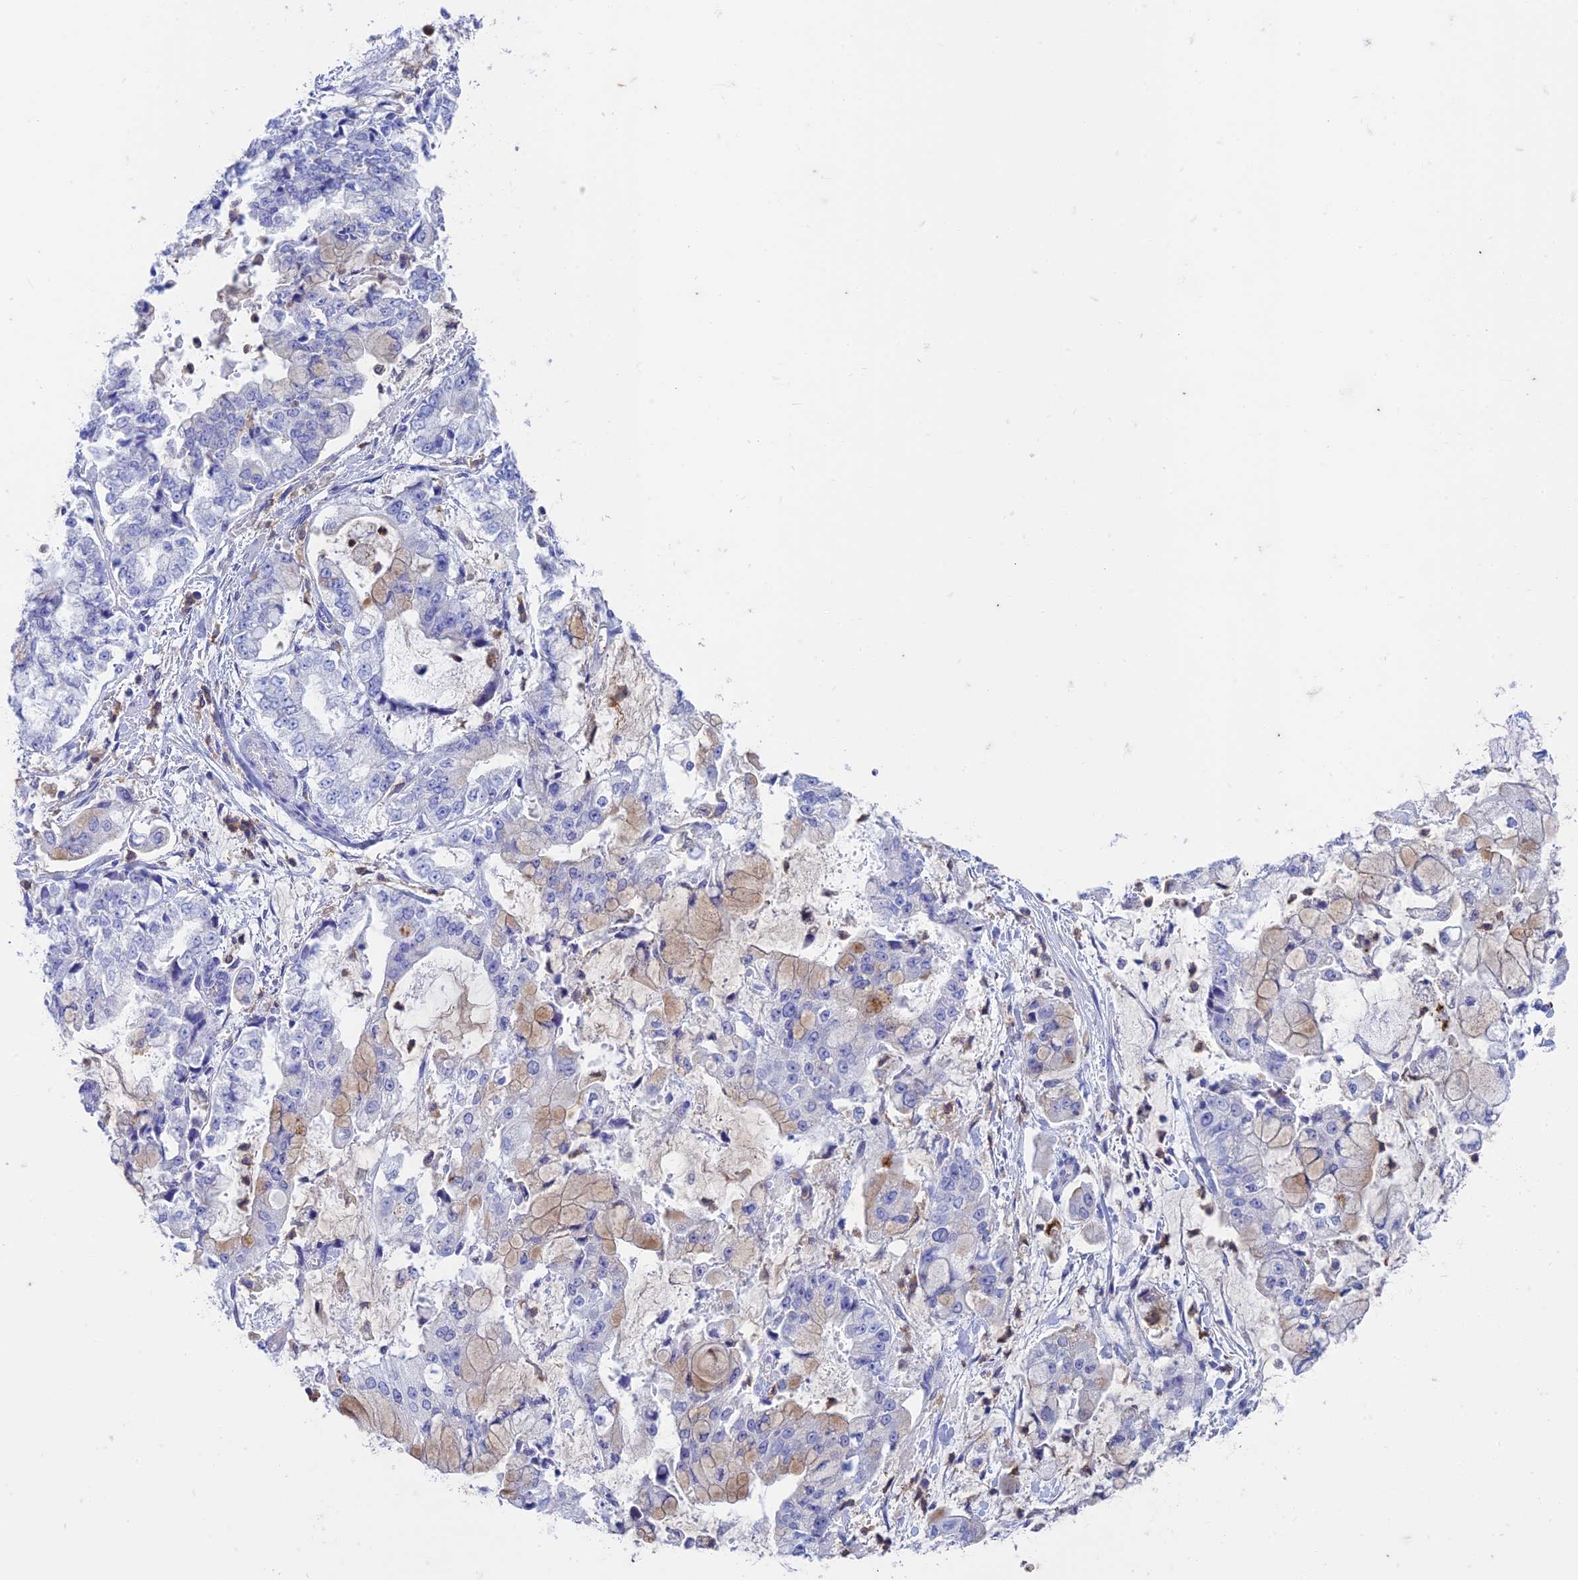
{"staining": {"intensity": "weak", "quantity": "<25%", "location": "cytoplasmic/membranous"}, "tissue": "stomach cancer", "cell_type": "Tumor cells", "image_type": "cancer", "snomed": [{"axis": "morphology", "description": "Adenocarcinoma, NOS"}, {"axis": "topography", "description": "Stomach"}], "caption": "This is a micrograph of immunohistochemistry (IHC) staining of stomach adenocarcinoma, which shows no staining in tumor cells. (DAB (3,3'-diaminobenzidine) immunohistochemistry (IHC) visualized using brightfield microscopy, high magnification).", "gene": "FGF7", "patient": {"sex": "male", "age": 76}}